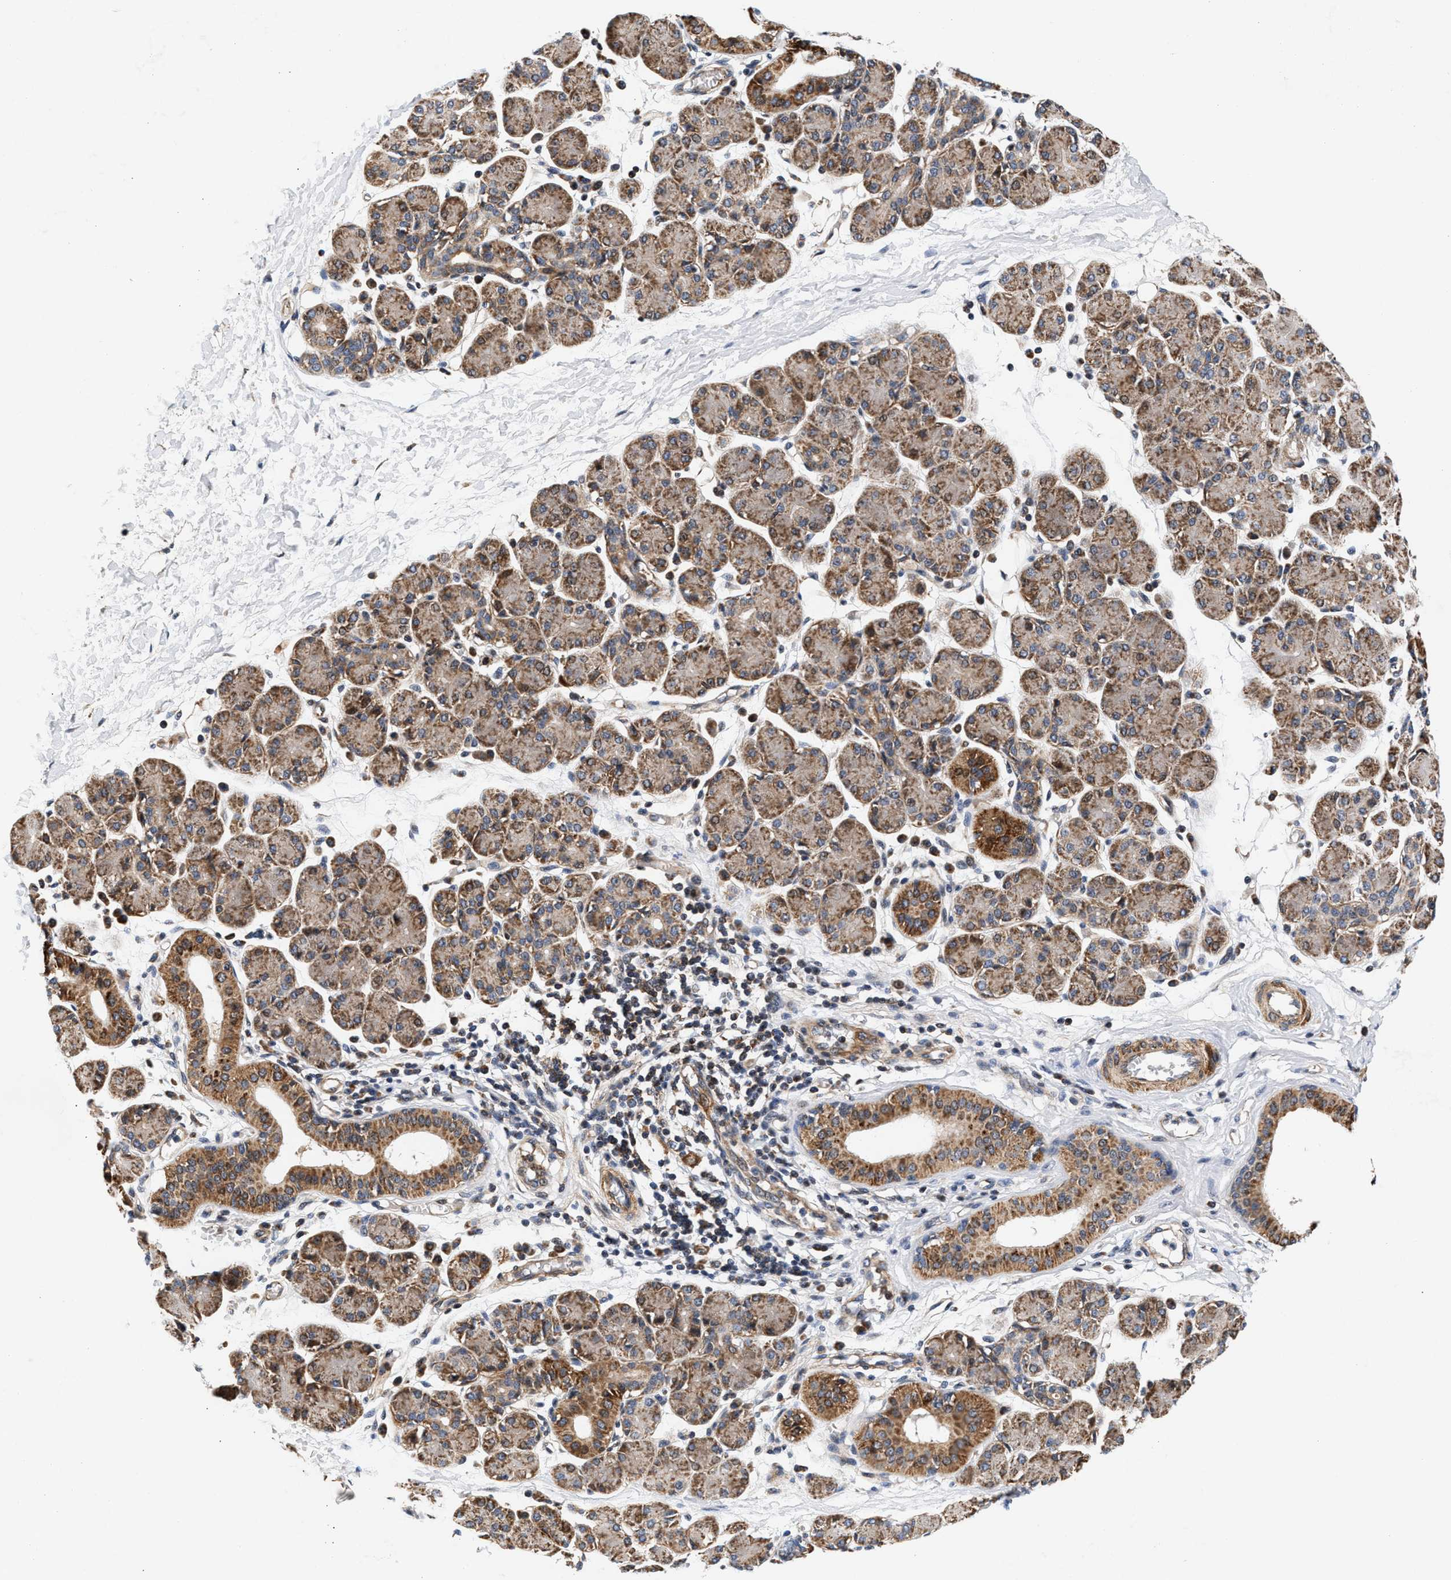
{"staining": {"intensity": "moderate", "quantity": ">75%", "location": "cytoplasmic/membranous"}, "tissue": "salivary gland", "cell_type": "Glandular cells", "image_type": "normal", "snomed": [{"axis": "morphology", "description": "Normal tissue, NOS"}, {"axis": "morphology", "description": "Inflammation, NOS"}, {"axis": "topography", "description": "Lymph node"}, {"axis": "topography", "description": "Salivary gland"}], "caption": "Salivary gland stained with IHC exhibits moderate cytoplasmic/membranous expression in approximately >75% of glandular cells. (brown staining indicates protein expression, while blue staining denotes nuclei).", "gene": "SGK1", "patient": {"sex": "male", "age": 3}}